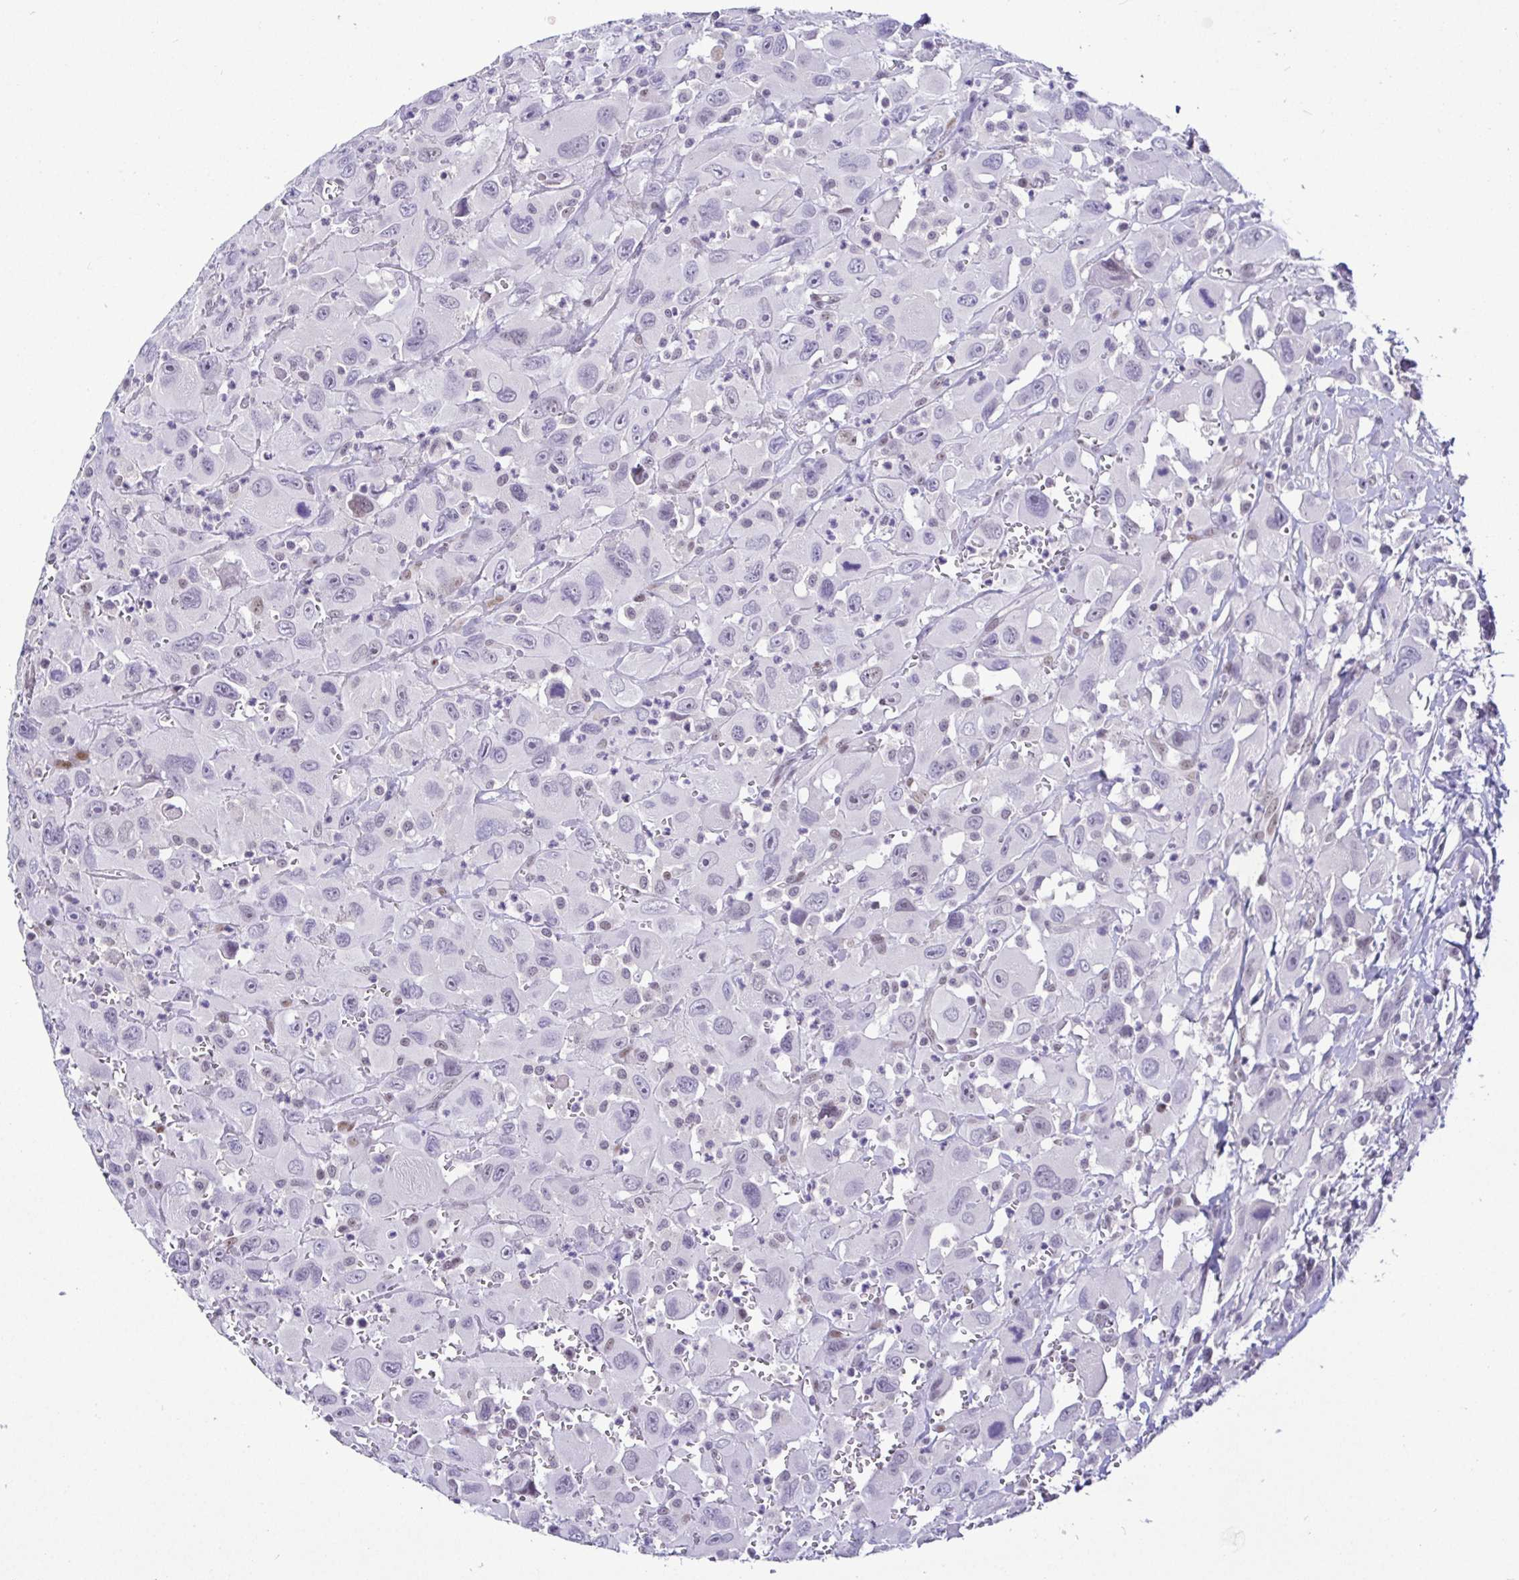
{"staining": {"intensity": "negative", "quantity": "none", "location": "none"}, "tissue": "head and neck cancer", "cell_type": "Tumor cells", "image_type": "cancer", "snomed": [{"axis": "morphology", "description": "Squamous cell carcinoma, NOS"}, {"axis": "morphology", "description": "Squamous cell carcinoma, metastatic, NOS"}, {"axis": "topography", "description": "Oral tissue"}, {"axis": "topography", "description": "Head-Neck"}], "caption": "Head and neck cancer stained for a protein using immunohistochemistry demonstrates no staining tumor cells.", "gene": "NUP188", "patient": {"sex": "female", "age": 85}}